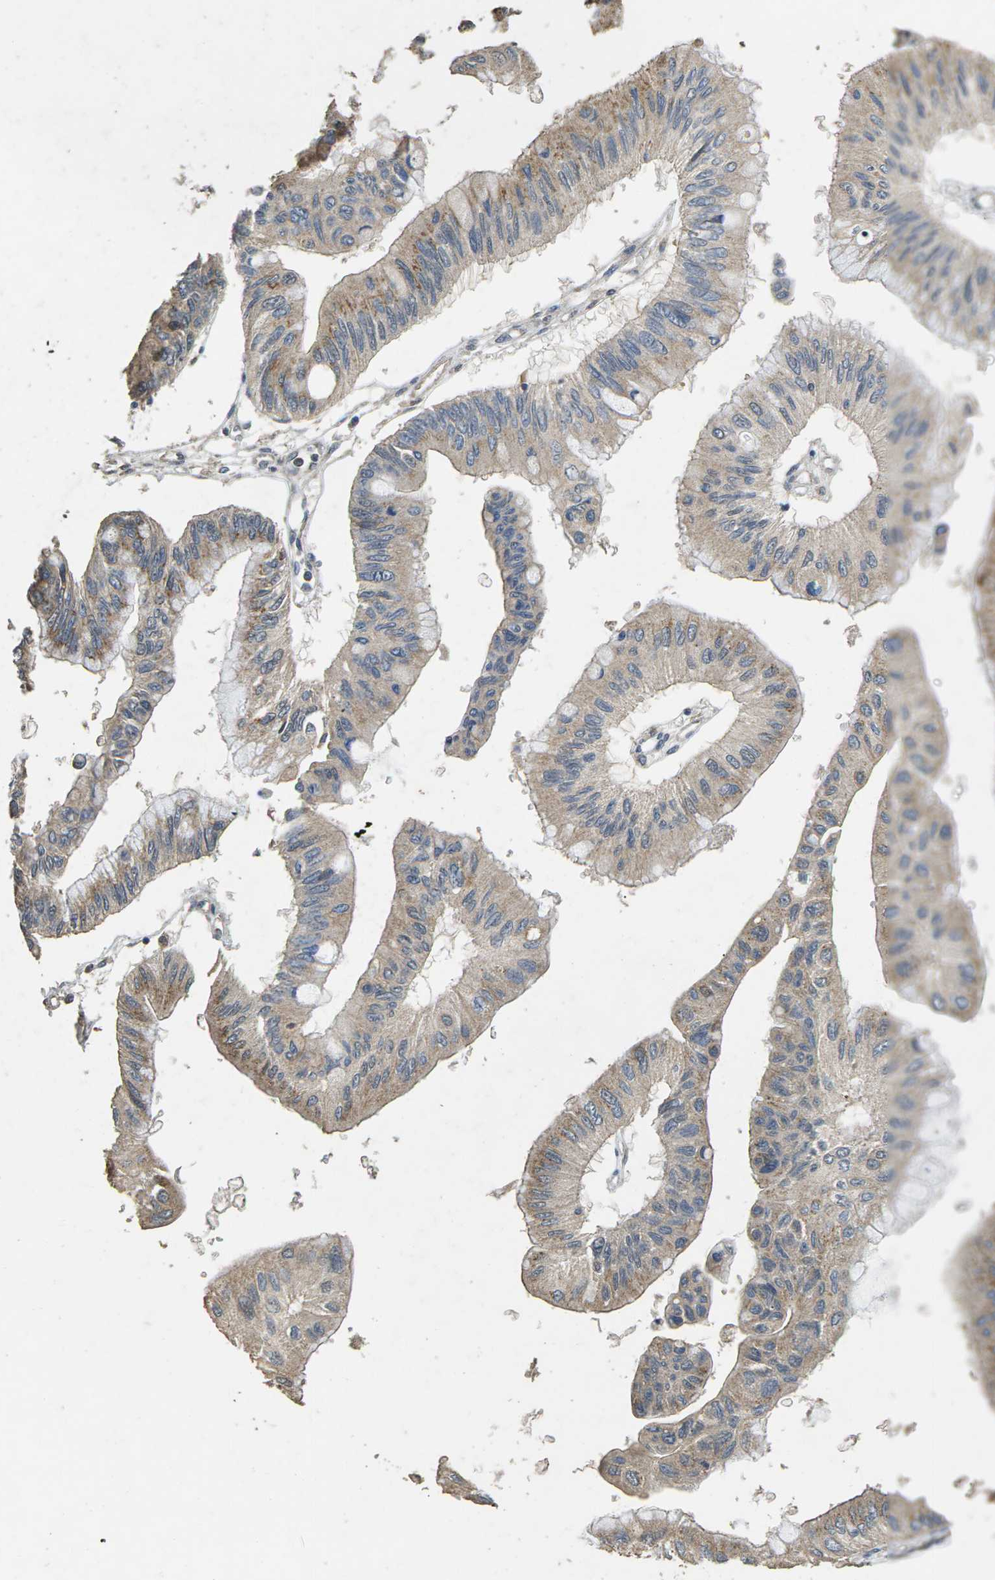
{"staining": {"intensity": "weak", "quantity": "25%-75%", "location": "cytoplasmic/membranous"}, "tissue": "pancreatic cancer", "cell_type": "Tumor cells", "image_type": "cancer", "snomed": [{"axis": "morphology", "description": "Adenocarcinoma, NOS"}, {"axis": "topography", "description": "Pancreas"}], "caption": "Immunohistochemistry (DAB (3,3'-diaminobenzidine)) staining of human pancreatic adenocarcinoma displays weak cytoplasmic/membranous protein staining in approximately 25%-75% of tumor cells.", "gene": "B4GAT1", "patient": {"sex": "female", "age": 77}}